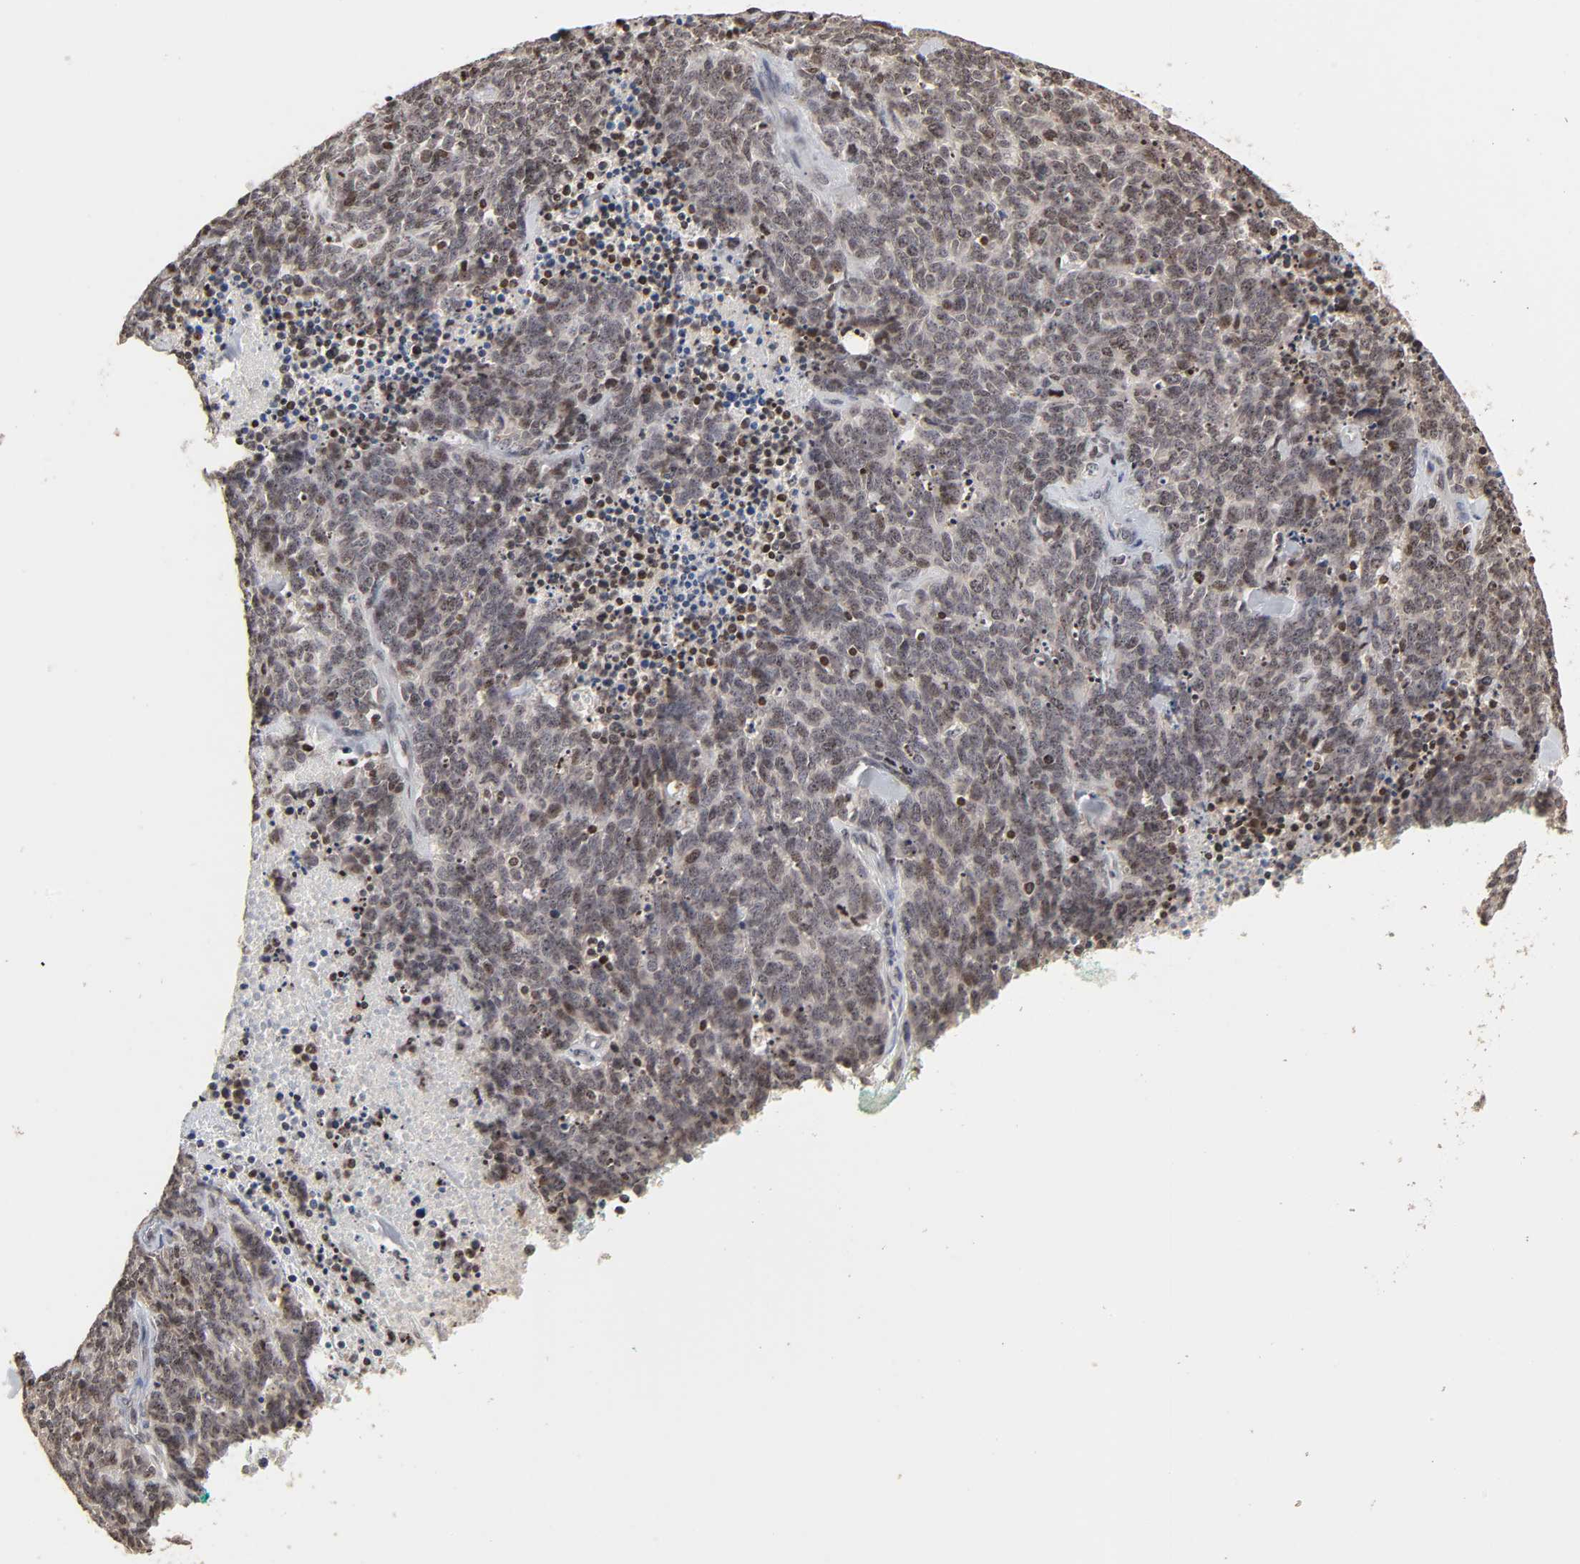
{"staining": {"intensity": "weak", "quantity": "25%-75%", "location": "cytoplasmic/membranous"}, "tissue": "lung cancer", "cell_type": "Tumor cells", "image_type": "cancer", "snomed": [{"axis": "morphology", "description": "Neoplasm, malignant, NOS"}, {"axis": "topography", "description": "Lung"}], "caption": "This image demonstrates immunohistochemistry staining of human lung cancer (neoplasm (malignant)), with low weak cytoplasmic/membranous expression in approximately 25%-75% of tumor cells.", "gene": "ZNF473", "patient": {"sex": "female", "age": 58}}